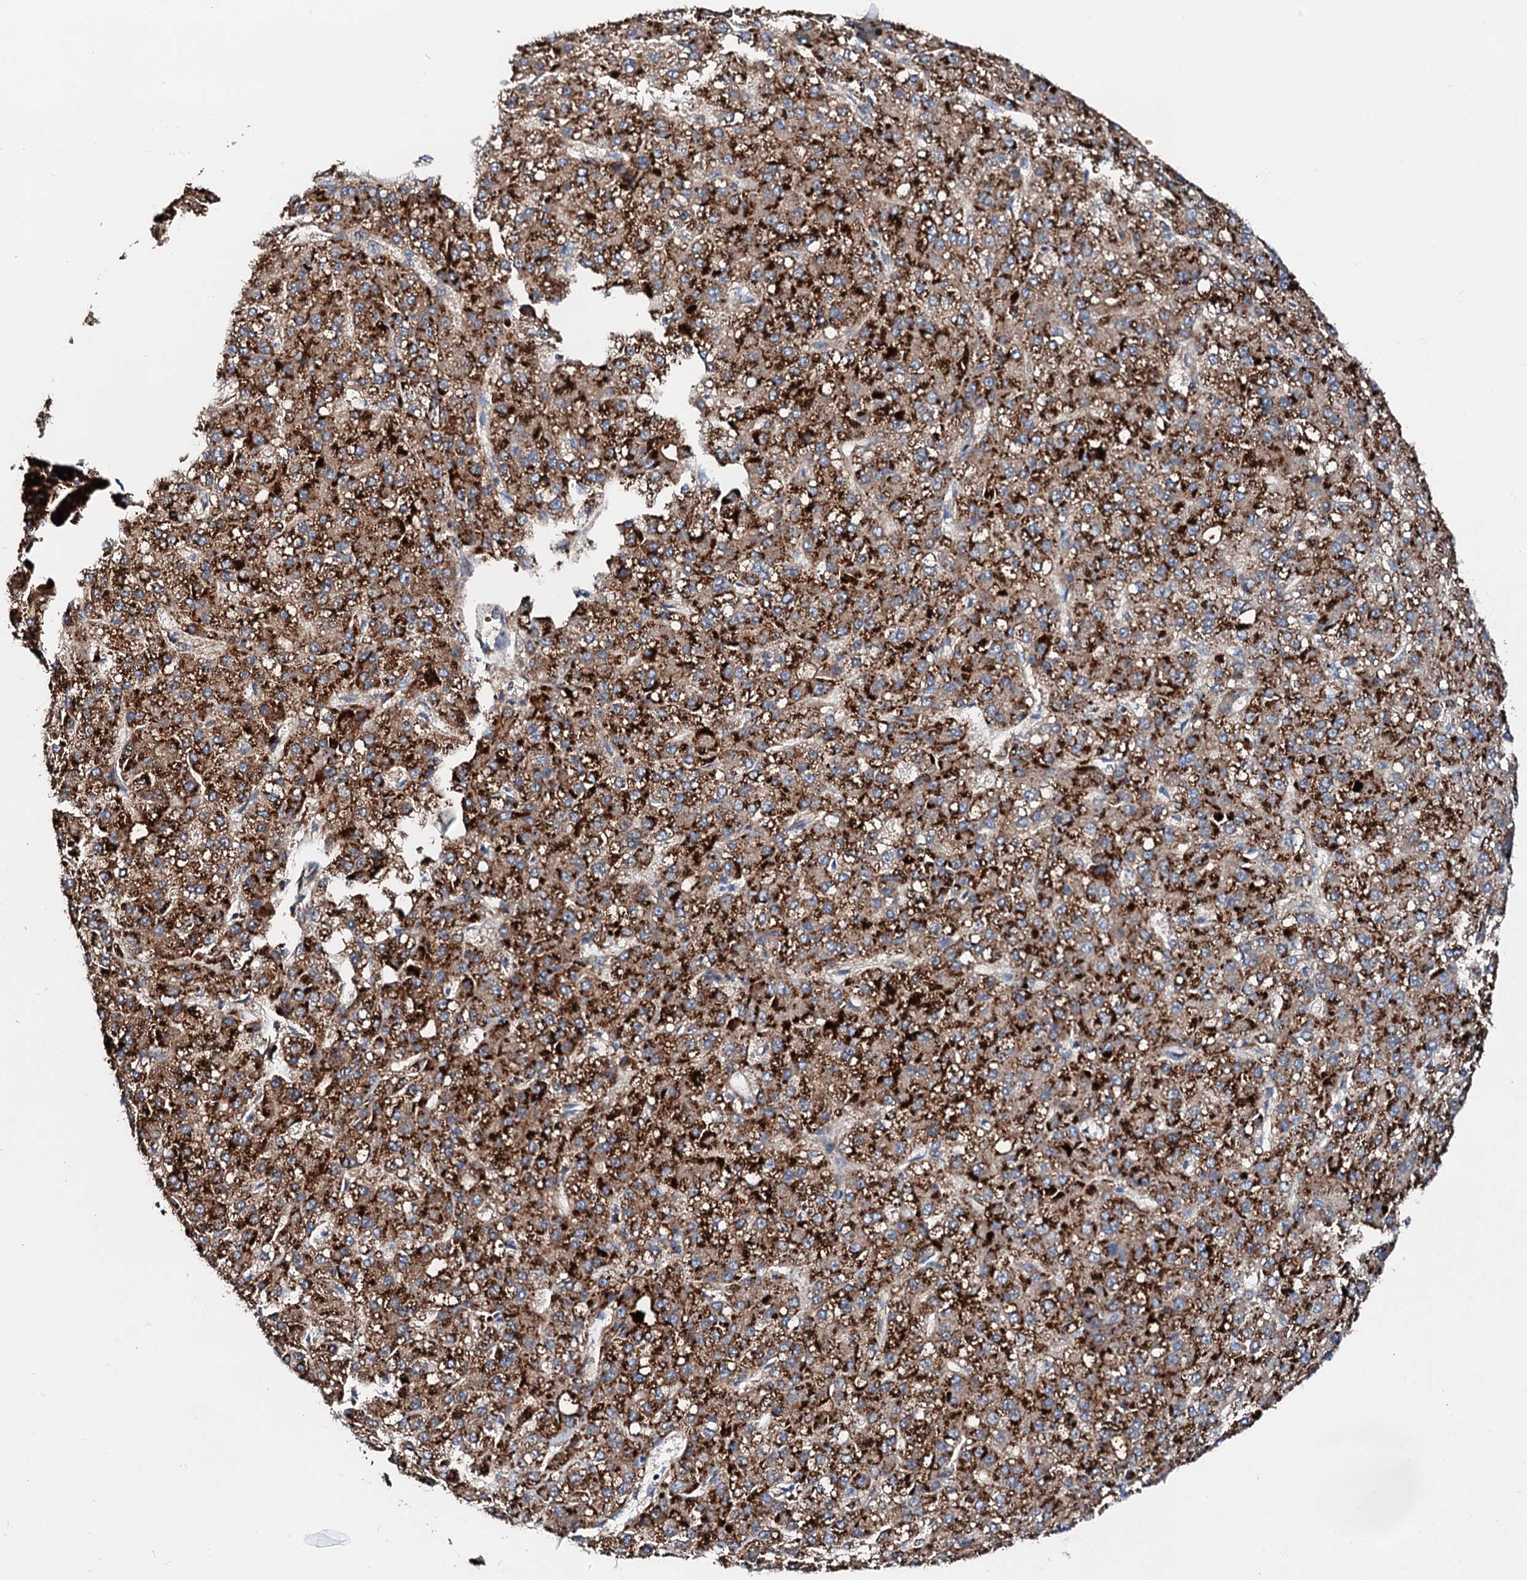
{"staining": {"intensity": "strong", "quantity": ">75%", "location": "cytoplasmic/membranous"}, "tissue": "liver cancer", "cell_type": "Tumor cells", "image_type": "cancer", "snomed": [{"axis": "morphology", "description": "Carcinoma, Hepatocellular, NOS"}, {"axis": "topography", "description": "Liver"}], "caption": "Hepatocellular carcinoma (liver) stained with a brown dye shows strong cytoplasmic/membranous positive positivity in approximately >75% of tumor cells.", "gene": "SLC10A7", "patient": {"sex": "male", "age": 67}}